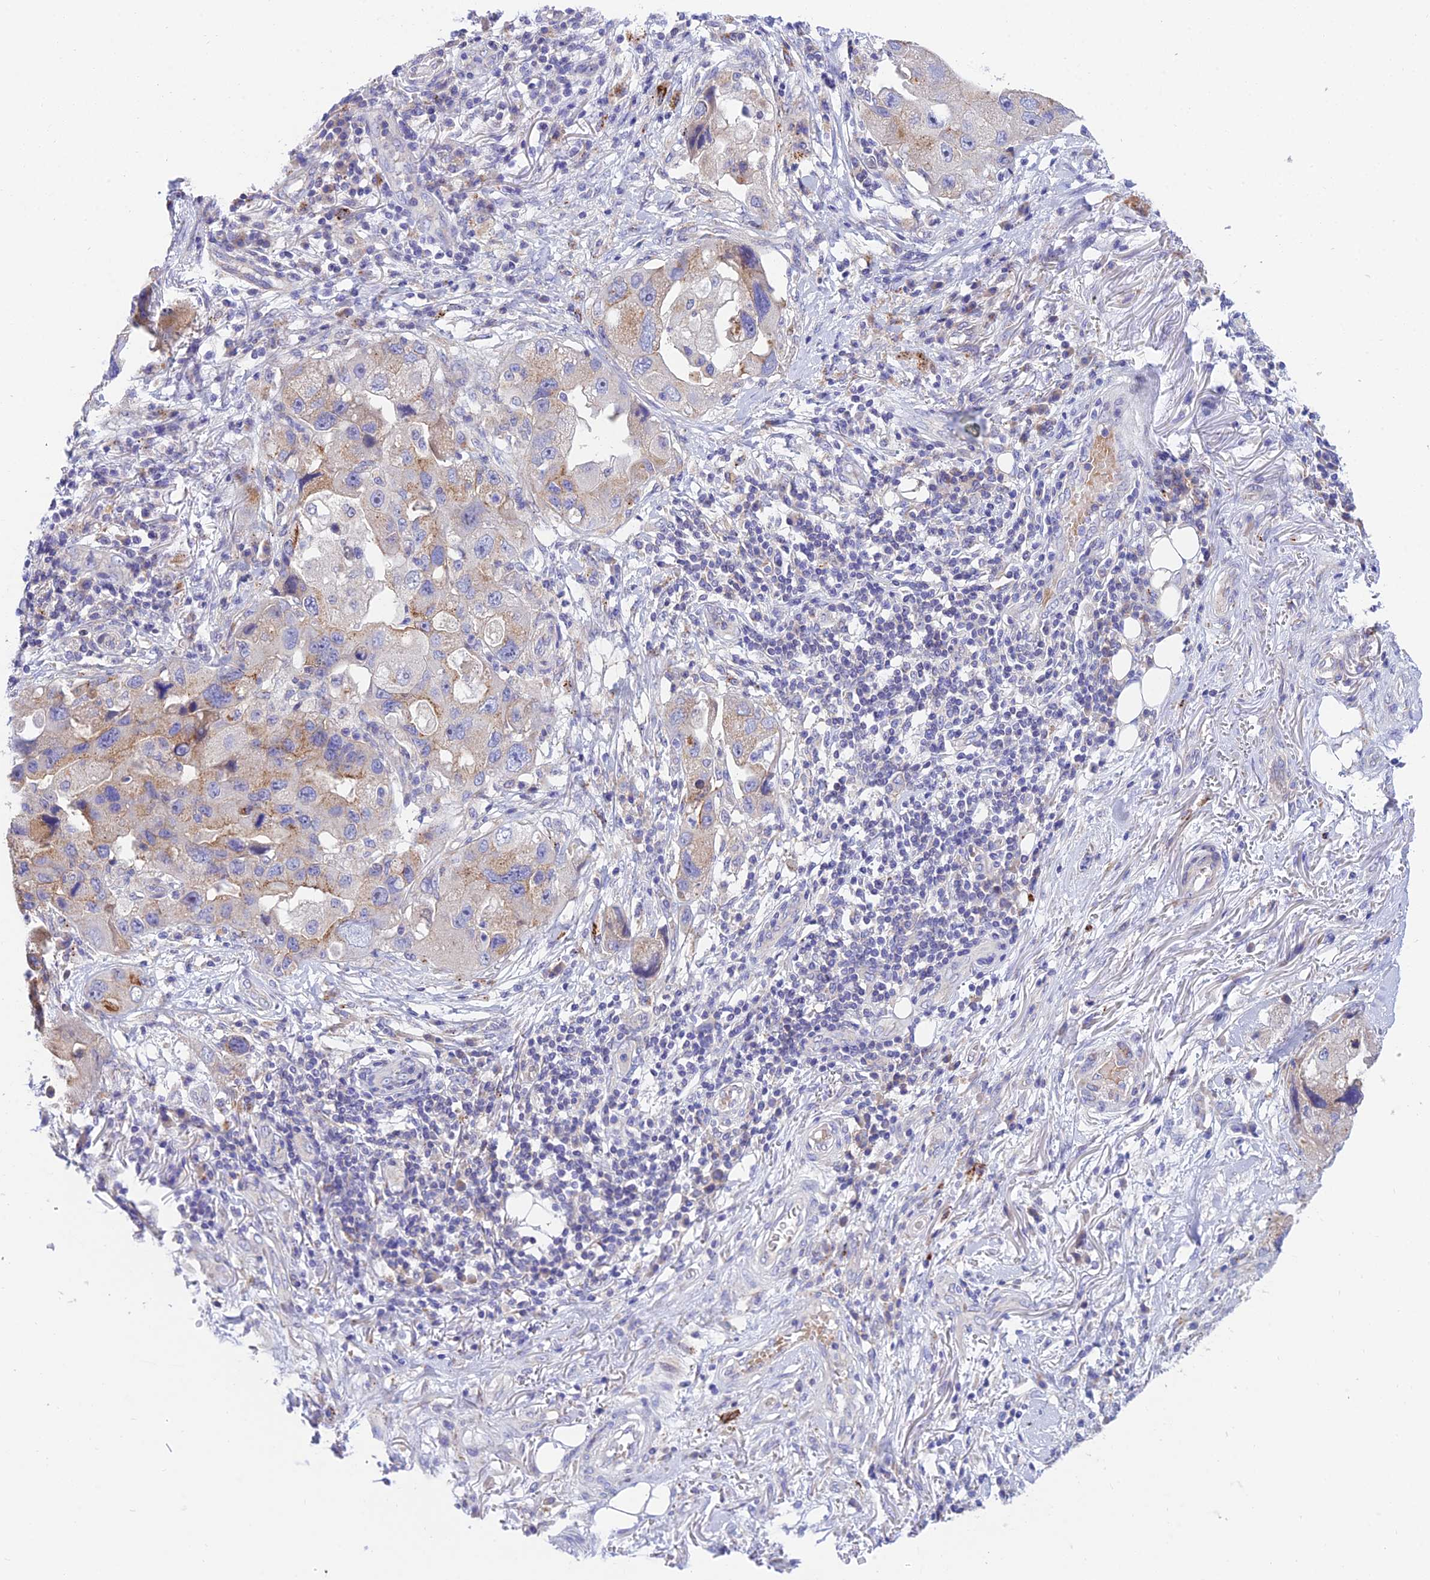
{"staining": {"intensity": "weak", "quantity": "25%-75%", "location": "cytoplasmic/membranous"}, "tissue": "lung cancer", "cell_type": "Tumor cells", "image_type": "cancer", "snomed": [{"axis": "morphology", "description": "Adenocarcinoma, NOS"}, {"axis": "topography", "description": "Lung"}], "caption": "Immunohistochemical staining of adenocarcinoma (lung) demonstrates low levels of weak cytoplasmic/membranous protein expression in approximately 25%-75% of tumor cells. The staining was performed using DAB (3,3'-diaminobenzidine), with brown indicating positive protein expression. Nuclei are stained blue with hematoxylin.", "gene": "CCDC157", "patient": {"sex": "female", "age": 54}}